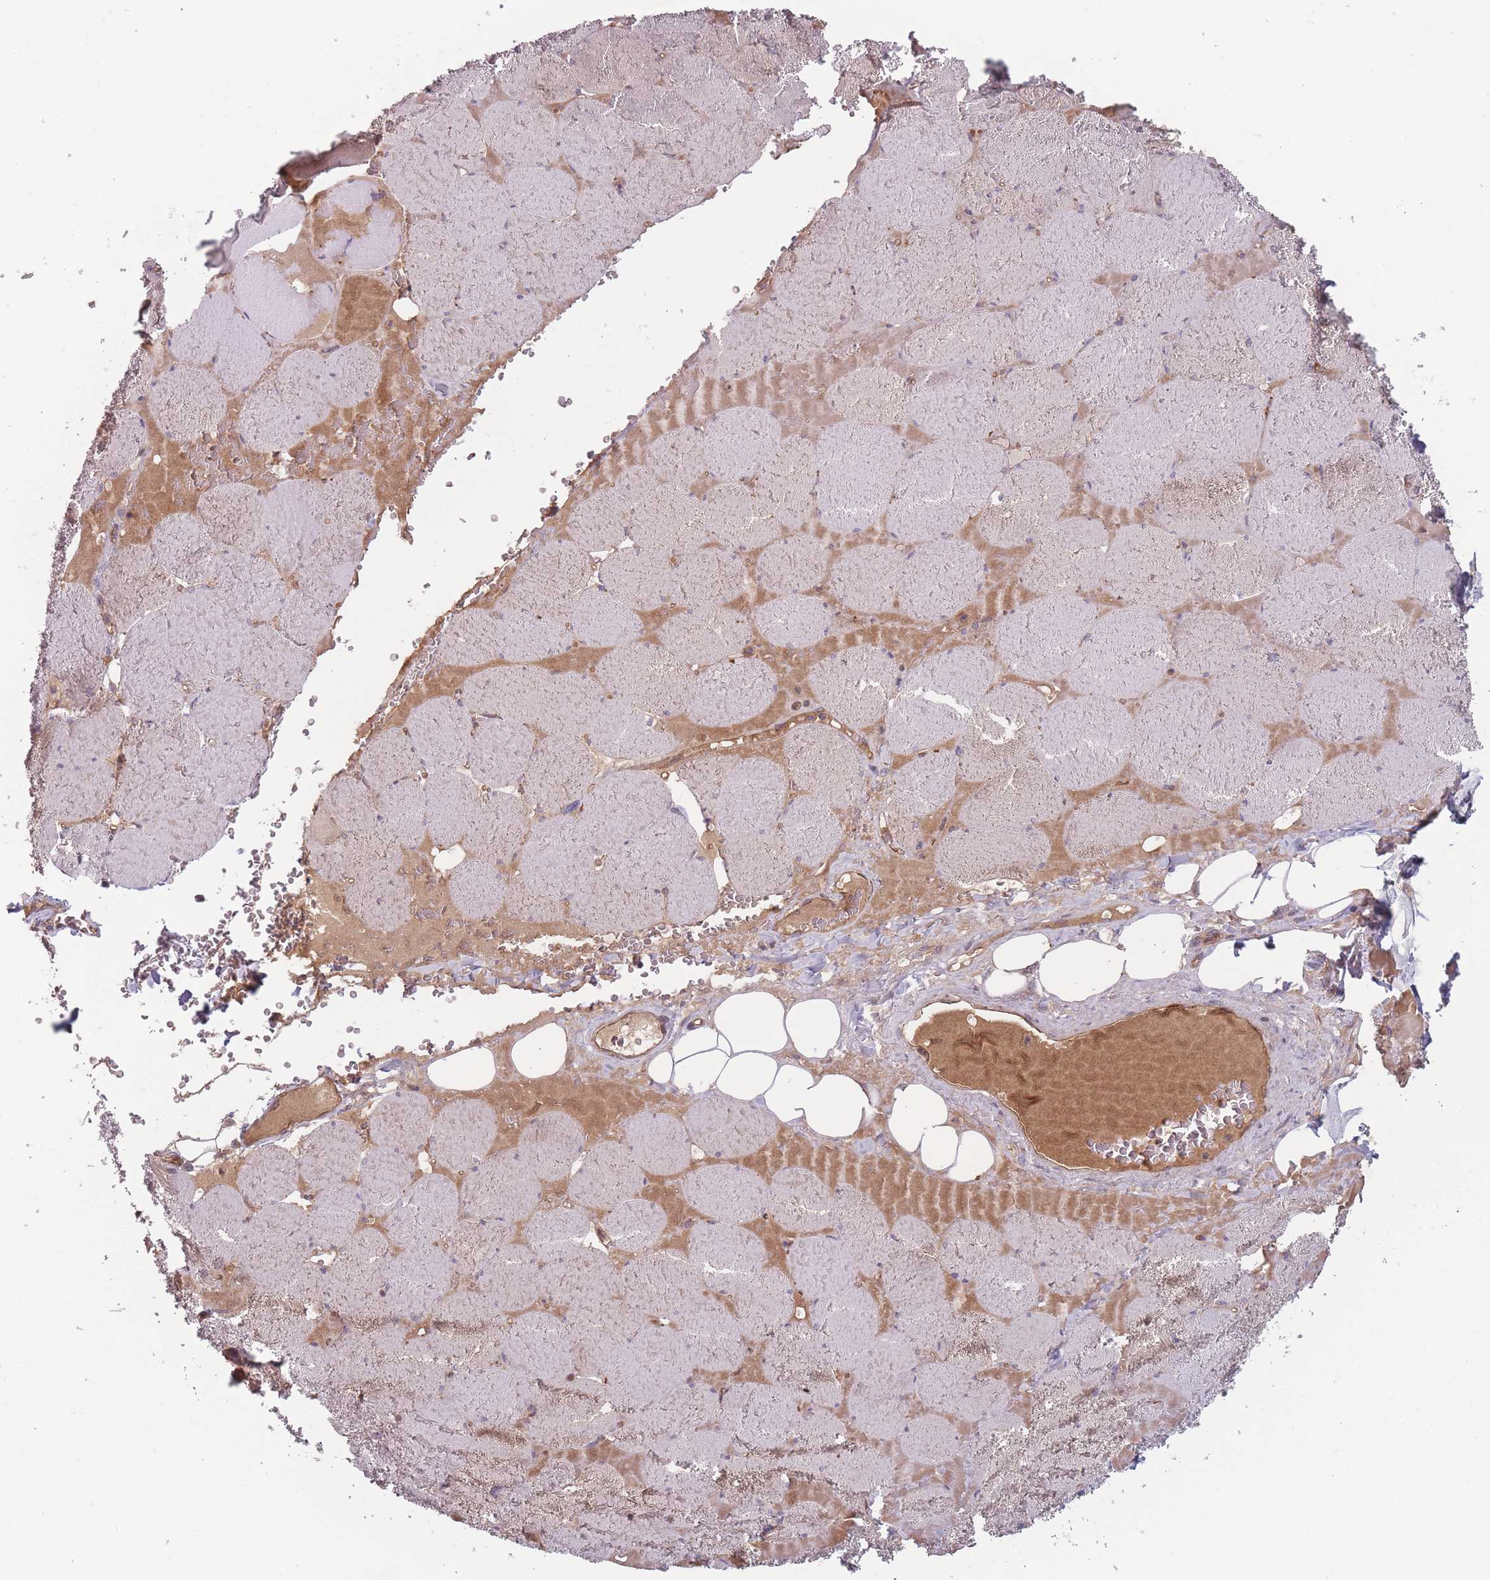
{"staining": {"intensity": "moderate", "quantity": "<25%", "location": "cytoplasmic/membranous"}, "tissue": "skeletal muscle", "cell_type": "Myocytes", "image_type": "normal", "snomed": [{"axis": "morphology", "description": "Normal tissue, NOS"}, {"axis": "topography", "description": "Skeletal muscle"}, {"axis": "topography", "description": "Head-Neck"}], "caption": "Normal skeletal muscle shows moderate cytoplasmic/membranous staining in approximately <25% of myocytes, visualized by immunohistochemistry.", "gene": "ATP5MGL", "patient": {"sex": "male", "age": 66}}